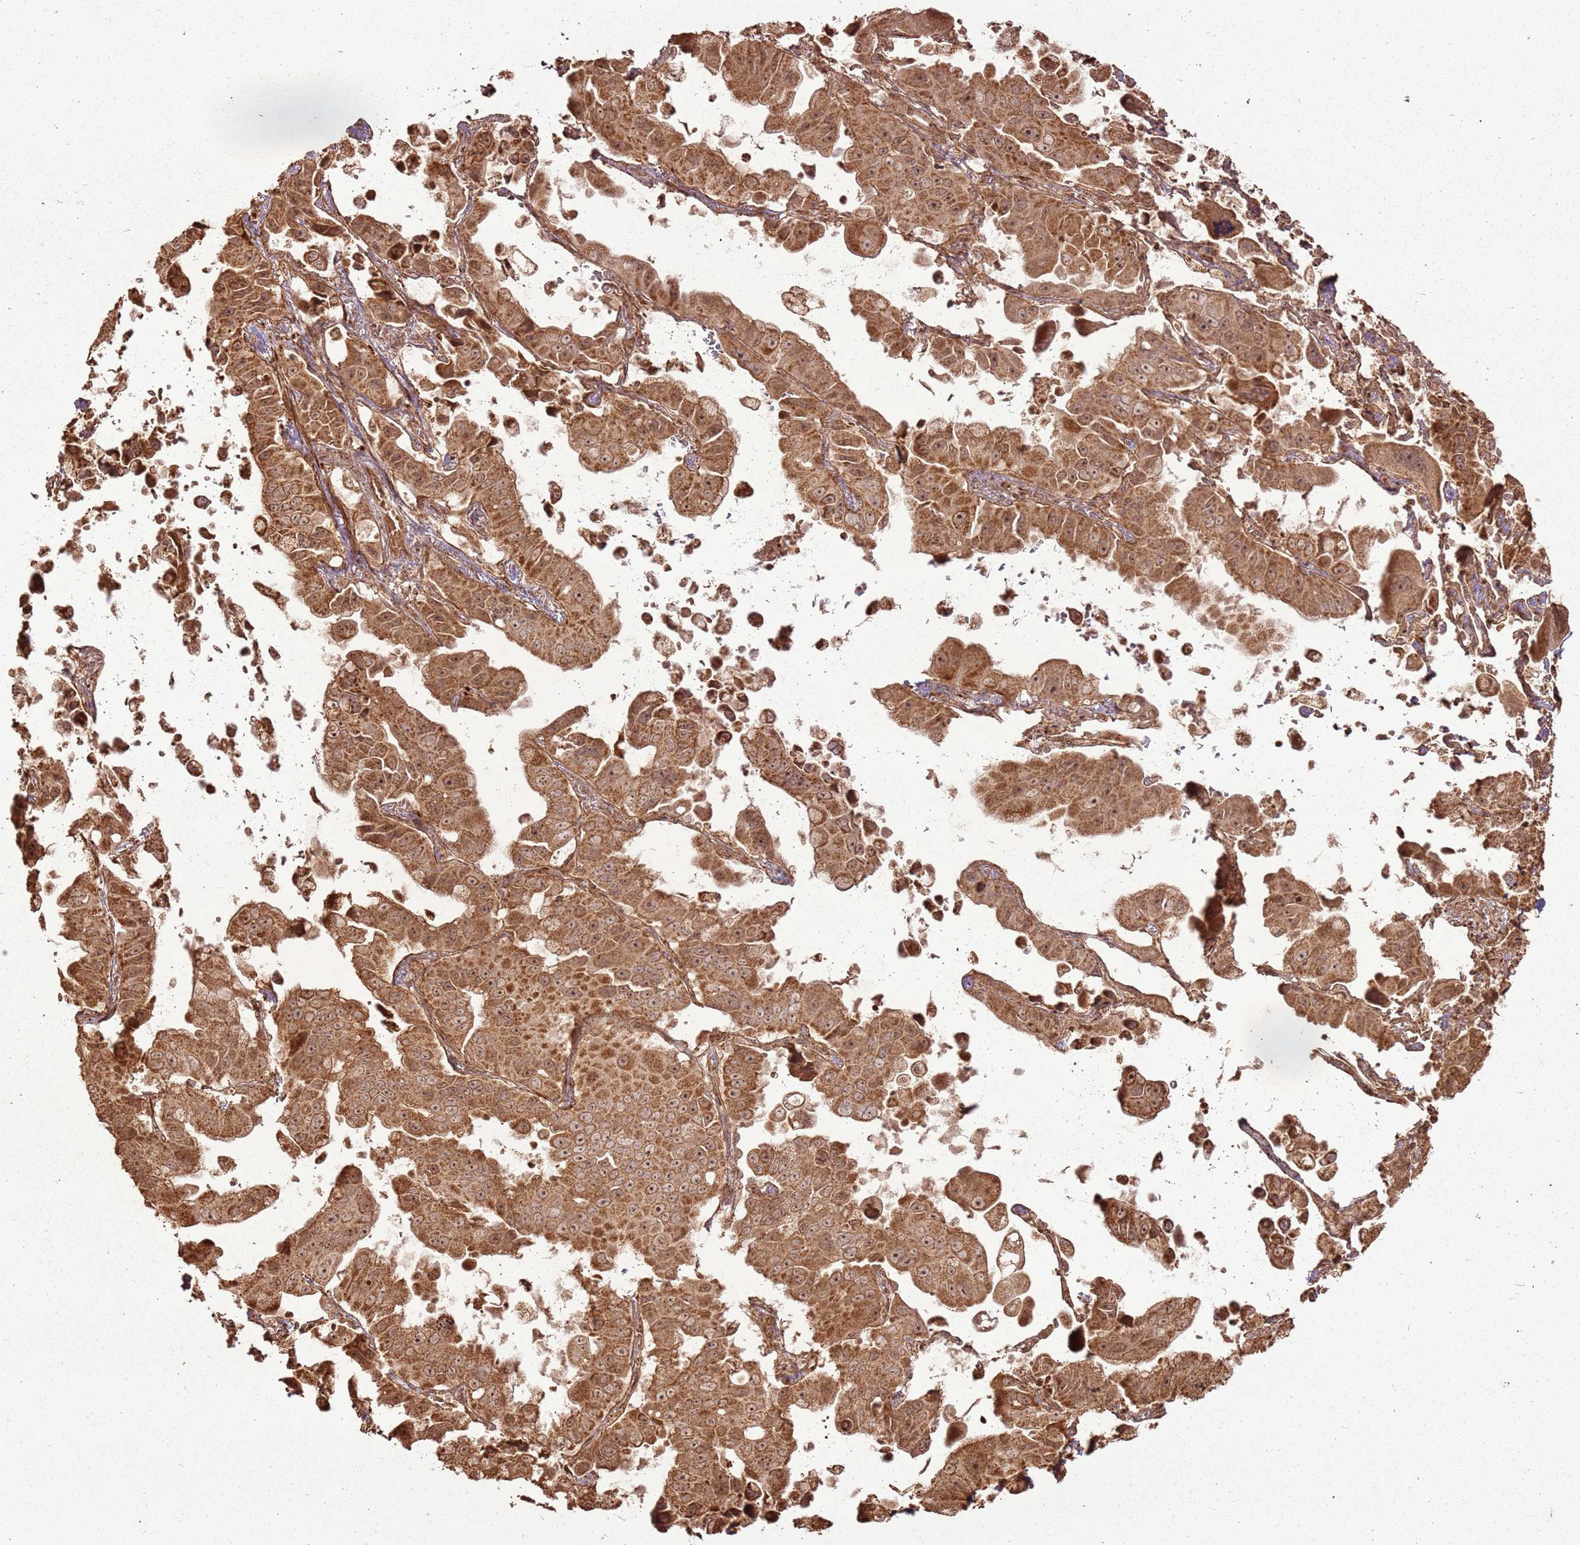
{"staining": {"intensity": "moderate", "quantity": ">75%", "location": "cytoplasmic/membranous,nuclear"}, "tissue": "lung cancer", "cell_type": "Tumor cells", "image_type": "cancer", "snomed": [{"axis": "morphology", "description": "Adenocarcinoma, NOS"}, {"axis": "topography", "description": "Lung"}], "caption": "Moderate cytoplasmic/membranous and nuclear staining for a protein is seen in approximately >75% of tumor cells of adenocarcinoma (lung) using immunohistochemistry.", "gene": "MRPS6", "patient": {"sex": "male", "age": 64}}